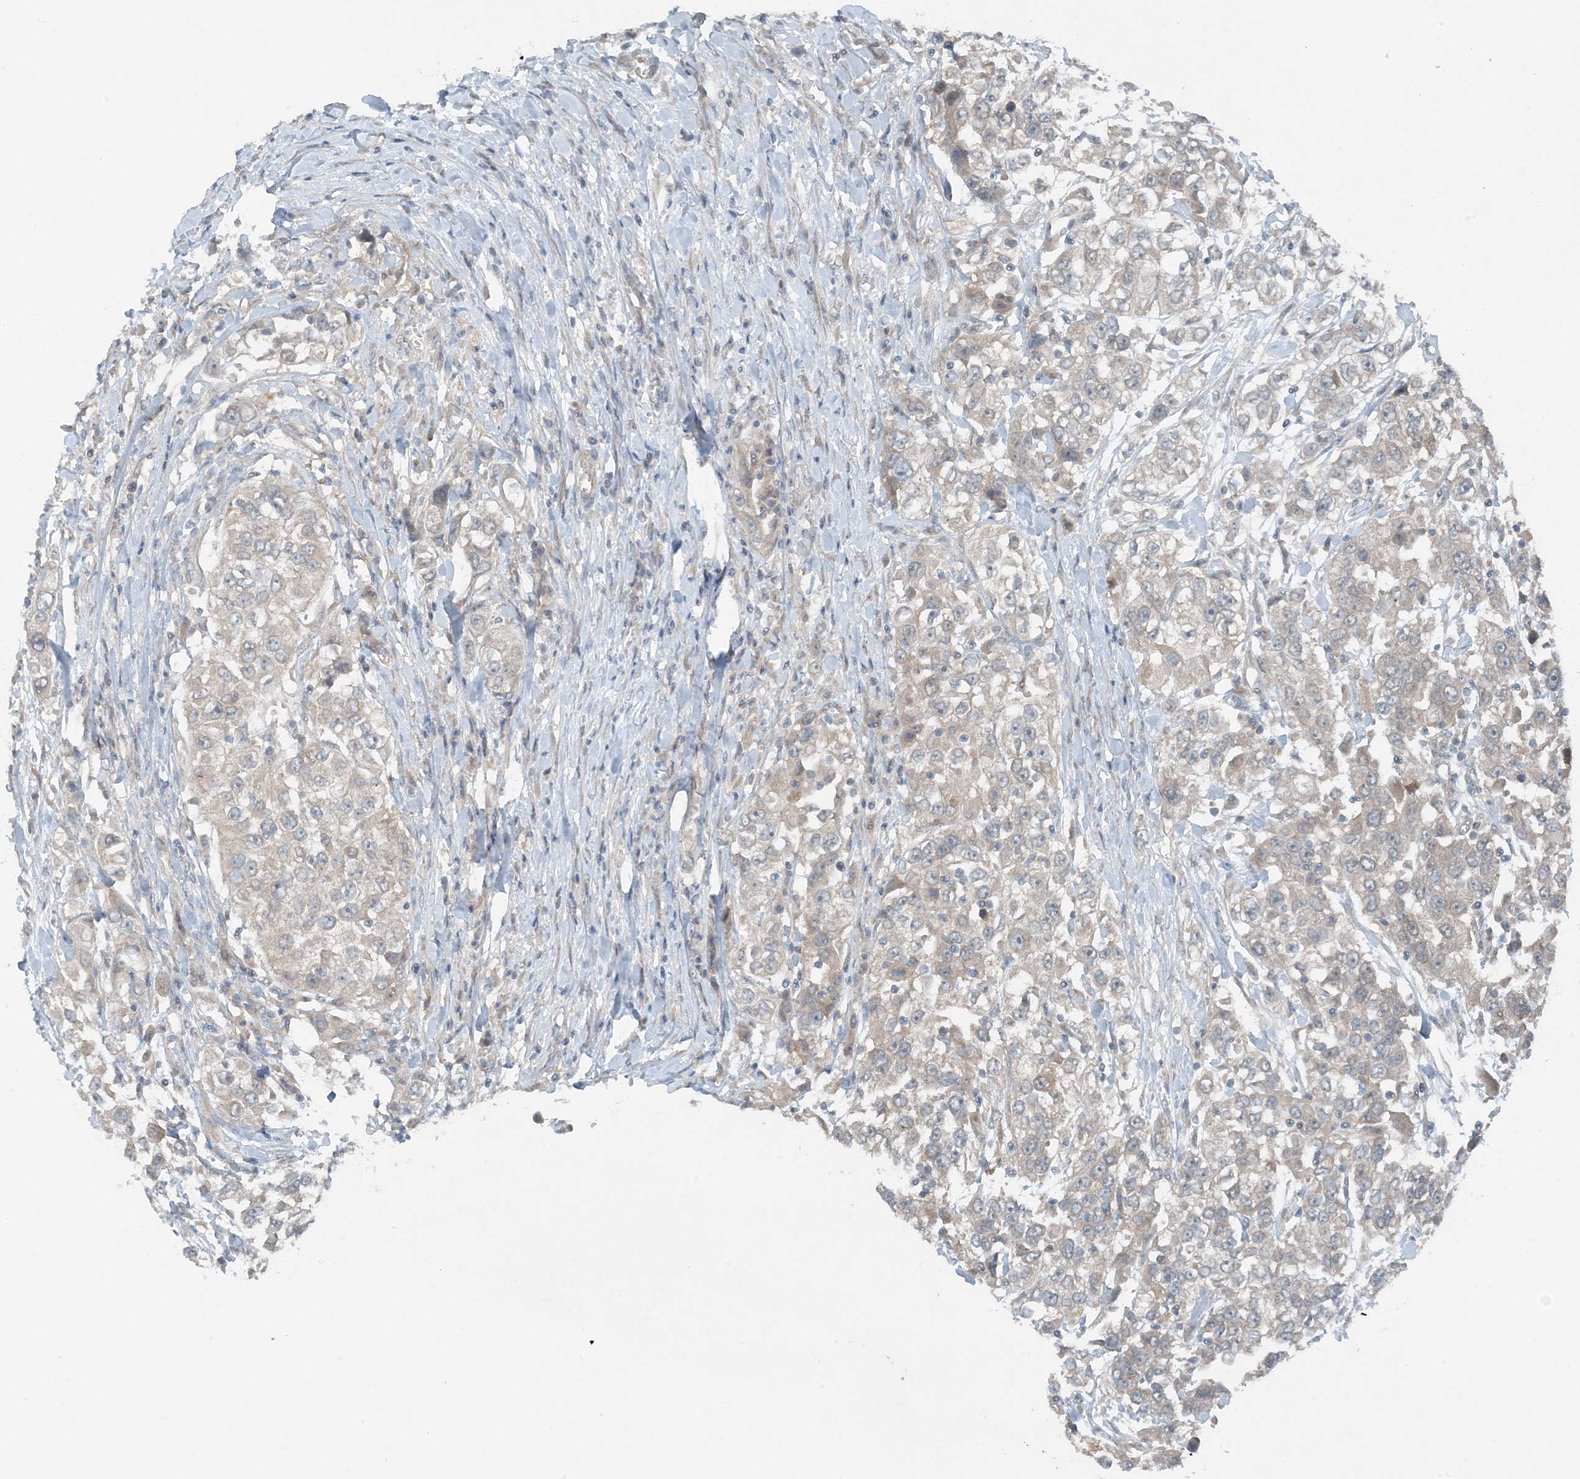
{"staining": {"intensity": "weak", "quantity": "<25%", "location": "cytoplasmic/membranous"}, "tissue": "urothelial cancer", "cell_type": "Tumor cells", "image_type": "cancer", "snomed": [{"axis": "morphology", "description": "Urothelial carcinoma, High grade"}, {"axis": "topography", "description": "Urinary bladder"}], "caption": "DAB (3,3'-diaminobenzidine) immunohistochemical staining of human high-grade urothelial carcinoma demonstrates no significant expression in tumor cells.", "gene": "MITD1", "patient": {"sex": "female", "age": 80}}